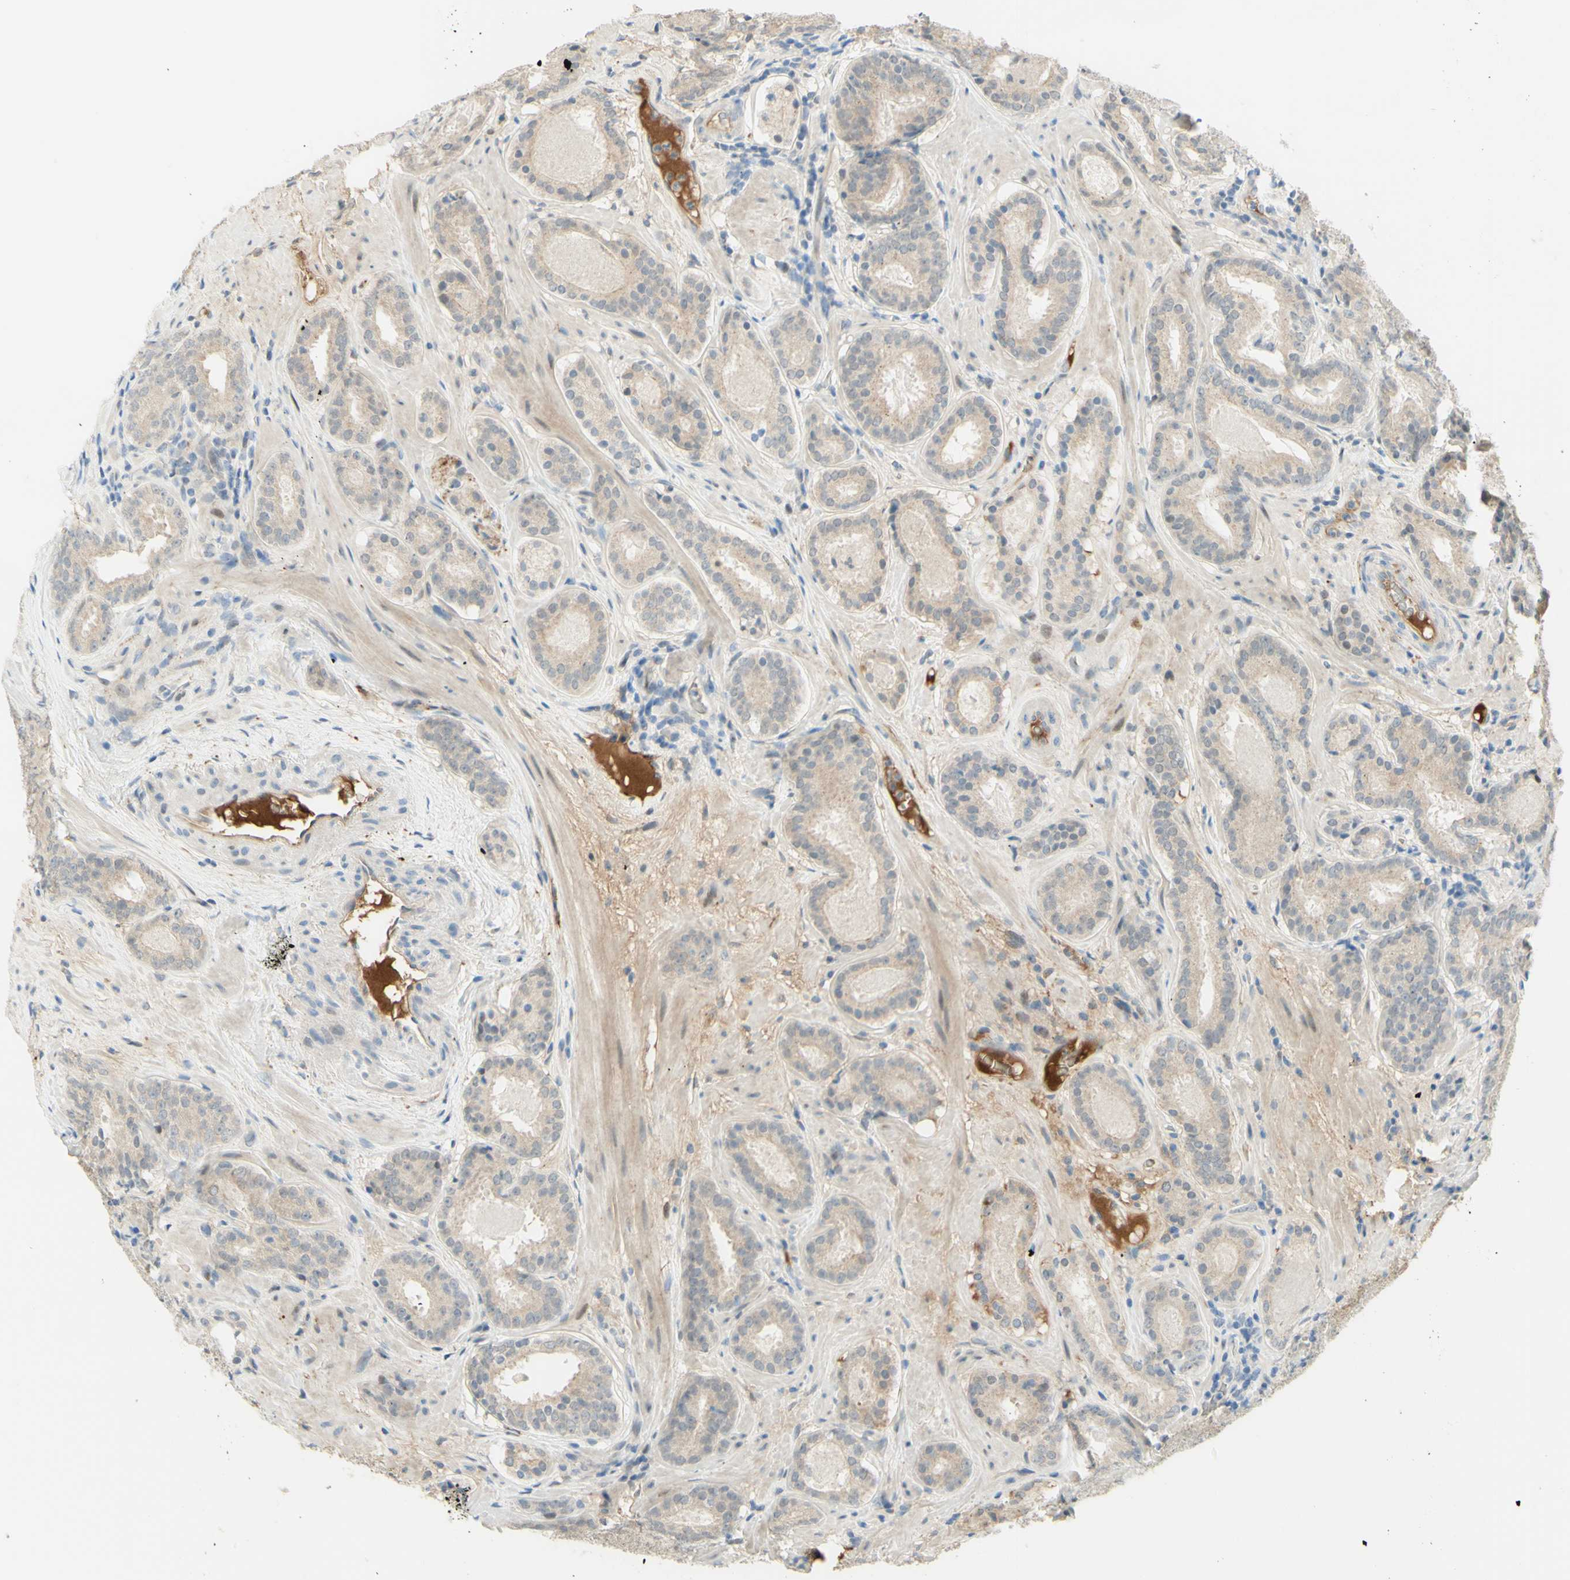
{"staining": {"intensity": "weak", "quantity": "25%-75%", "location": "cytoplasmic/membranous"}, "tissue": "prostate cancer", "cell_type": "Tumor cells", "image_type": "cancer", "snomed": [{"axis": "morphology", "description": "Adenocarcinoma, Low grade"}, {"axis": "topography", "description": "Prostate"}], "caption": "Tumor cells display low levels of weak cytoplasmic/membranous expression in approximately 25%-75% of cells in prostate adenocarcinoma (low-grade).", "gene": "ANGPT2", "patient": {"sex": "male", "age": 69}}